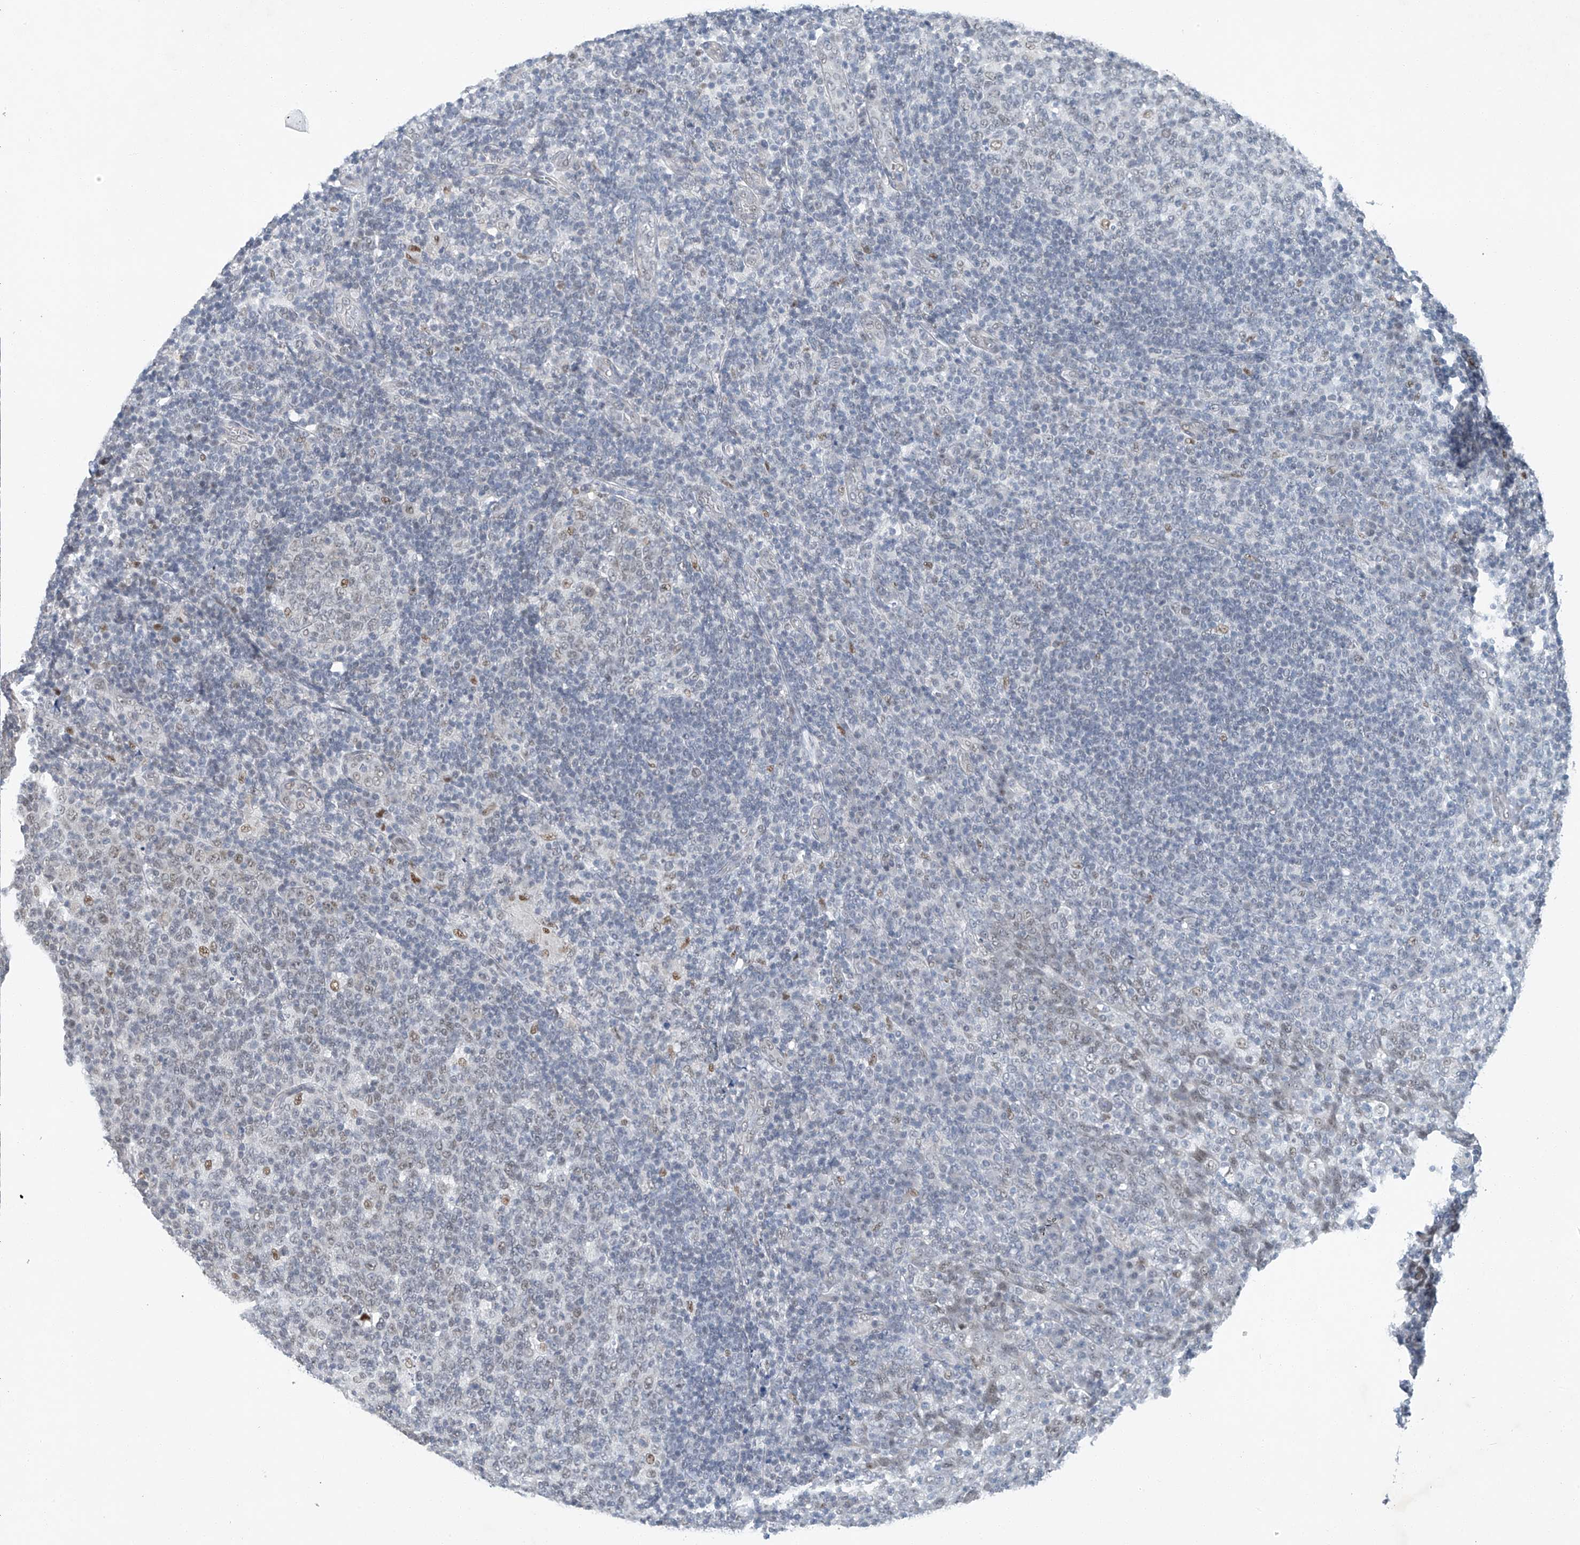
{"staining": {"intensity": "moderate", "quantity": "<25%", "location": "nuclear"}, "tissue": "tonsil", "cell_type": "Germinal center cells", "image_type": "normal", "snomed": [{"axis": "morphology", "description": "Normal tissue, NOS"}, {"axis": "topography", "description": "Tonsil"}], "caption": "Tonsil stained with immunohistochemistry reveals moderate nuclear expression in about <25% of germinal center cells.", "gene": "TAF8", "patient": {"sex": "female", "age": 19}}